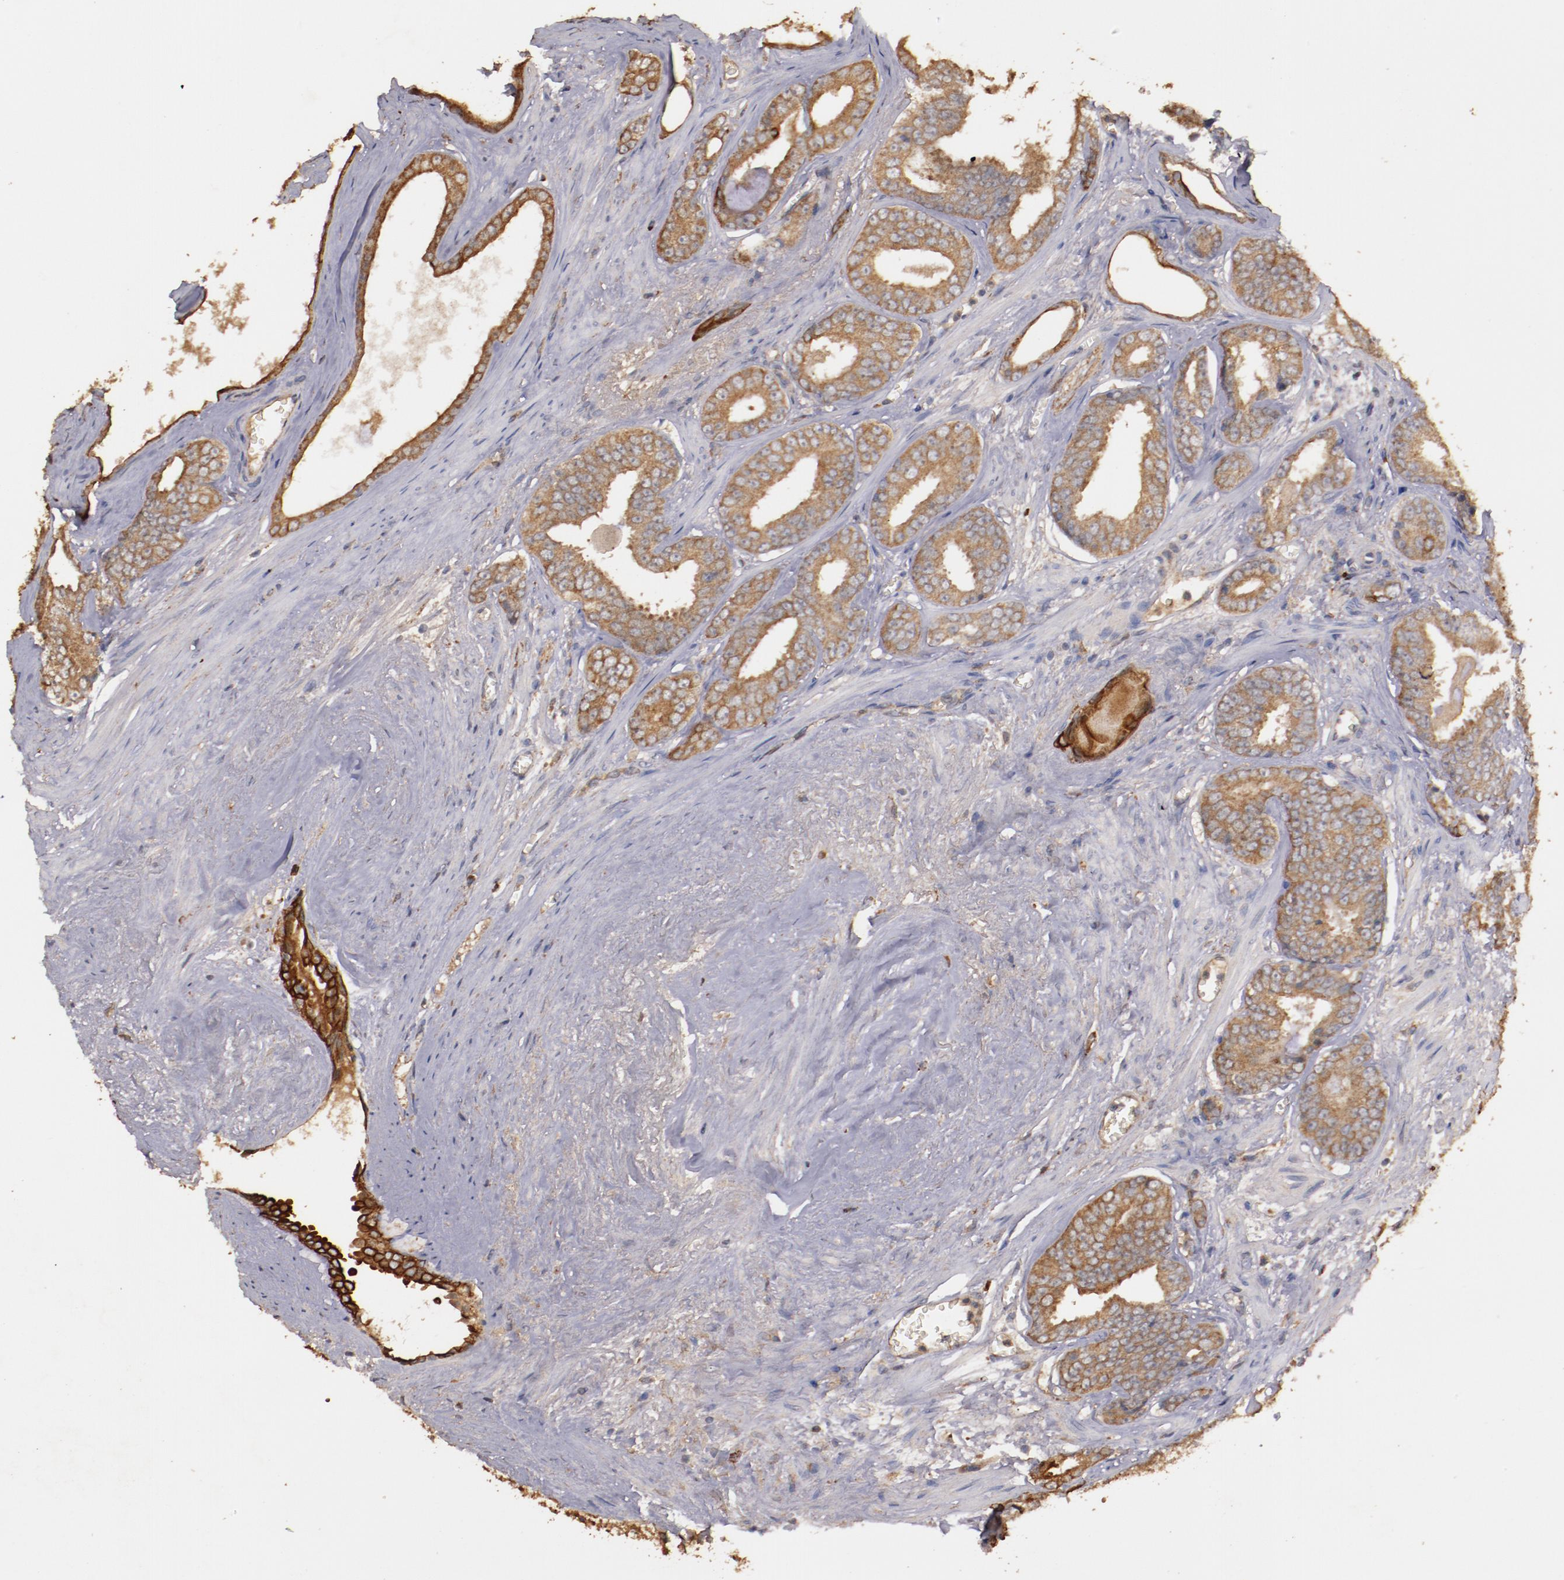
{"staining": {"intensity": "moderate", "quantity": ">75%", "location": "cytoplasmic/membranous"}, "tissue": "prostate cancer", "cell_type": "Tumor cells", "image_type": "cancer", "snomed": [{"axis": "morphology", "description": "Adenocarcinoma, Medium grade"}, {"axis": "topography", "description": "Prostate"}], "caption": "This is a histology image of immunohistochemistry staining of prostate medium-grade adenocarcinoma, which shows moderate positivity in the cytoplasmic/membranous of tumor cells.", "gene": "SRRD", "patient": {"sex": "male", "age": 79}}